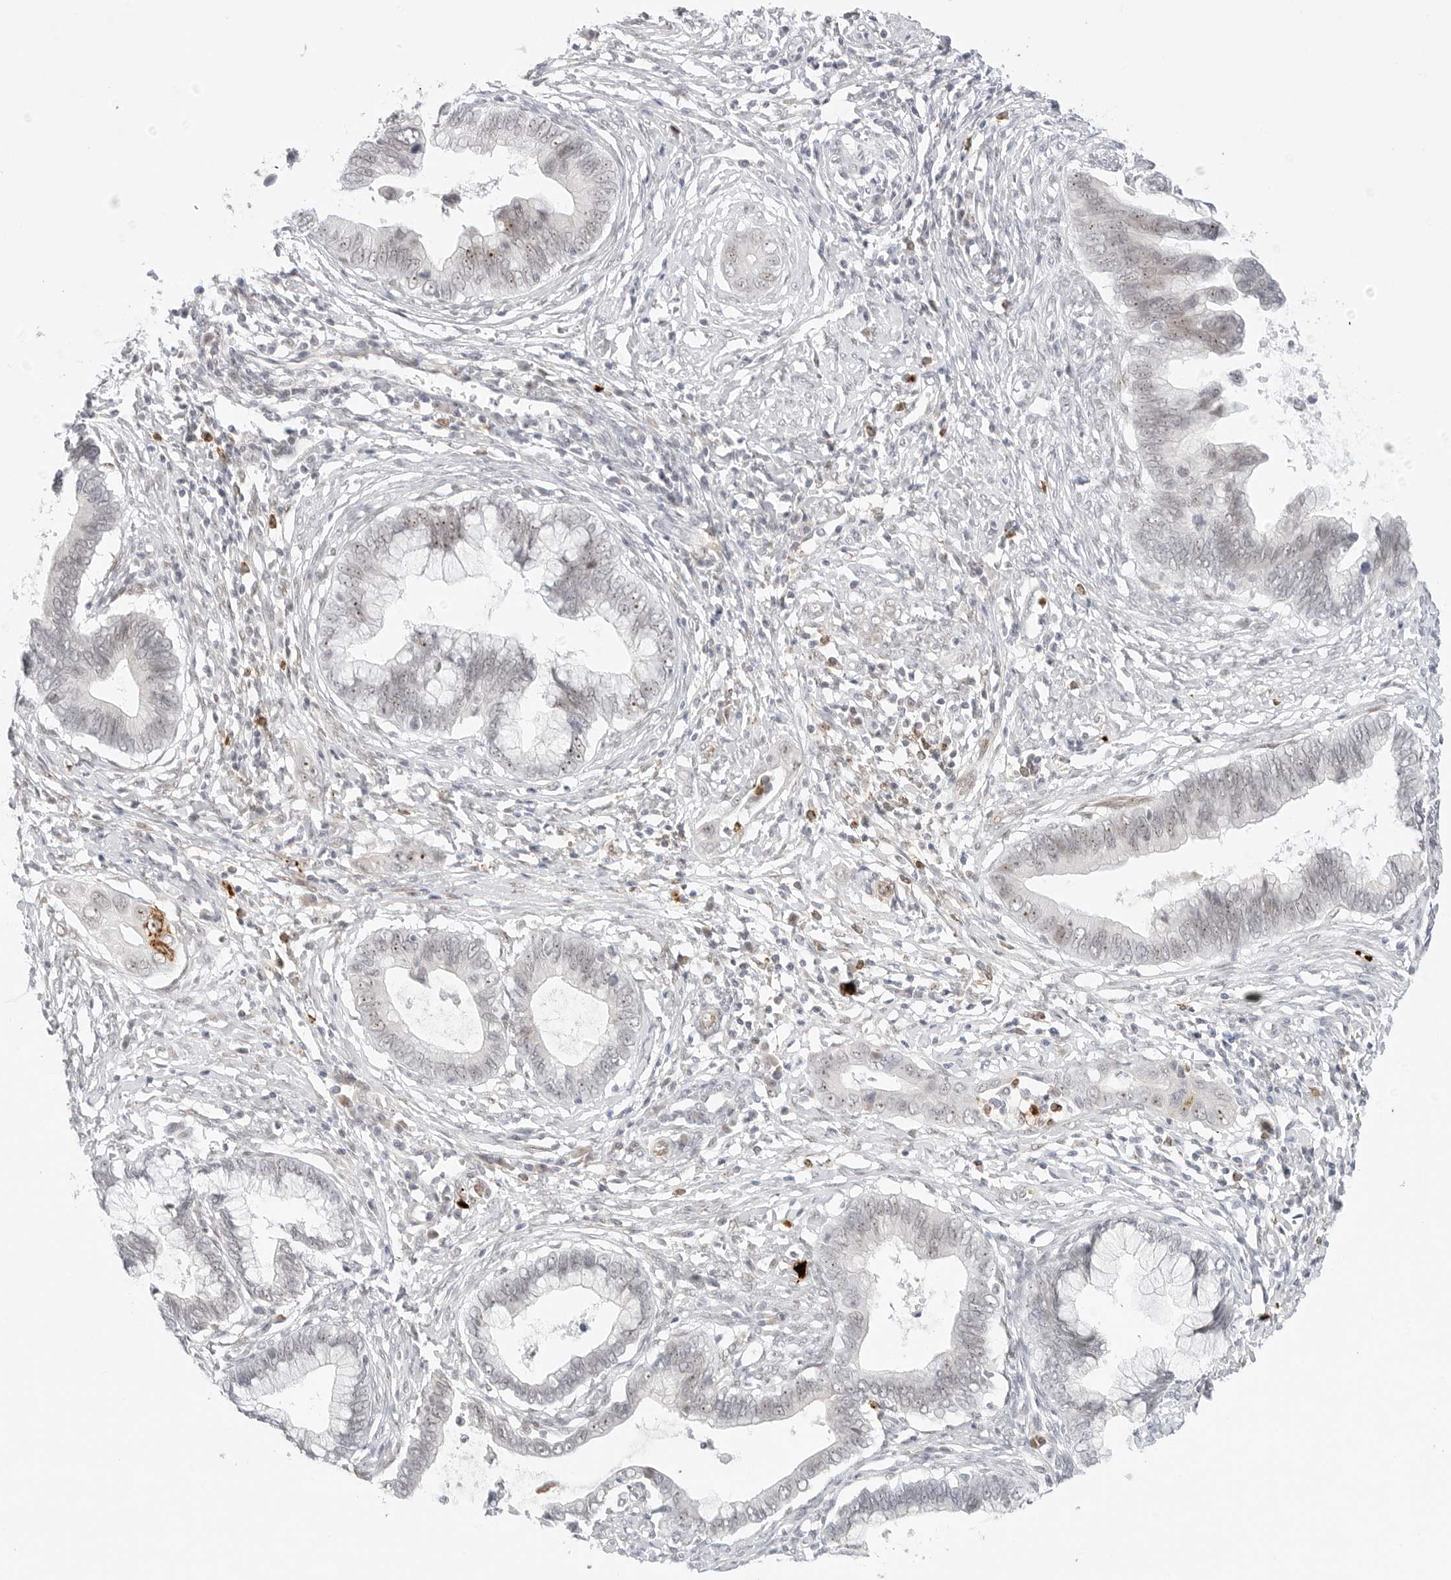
{"staining": {"intensity": "weak", "quantity": "25%-75%", "location": "nuclear"}, "tissue": "cervical cancer", "cell_type": "Tumor cells", "image_type": "cancer", "snomed": [{"axis": "morphology", "description": "Adenocarcinoma, NOS"}, {"axis": "topography", "description": "Cervix"}], "caption": "Cervical adenocarcinoma stained with DAB (3,3'-diaminobenzidine) IHC displays low levels of weak nuclear staining in approximately 25%-75% of tumor cells.", "gene": "HIPK3", "patient": {"sex": "female", "age": 44}}